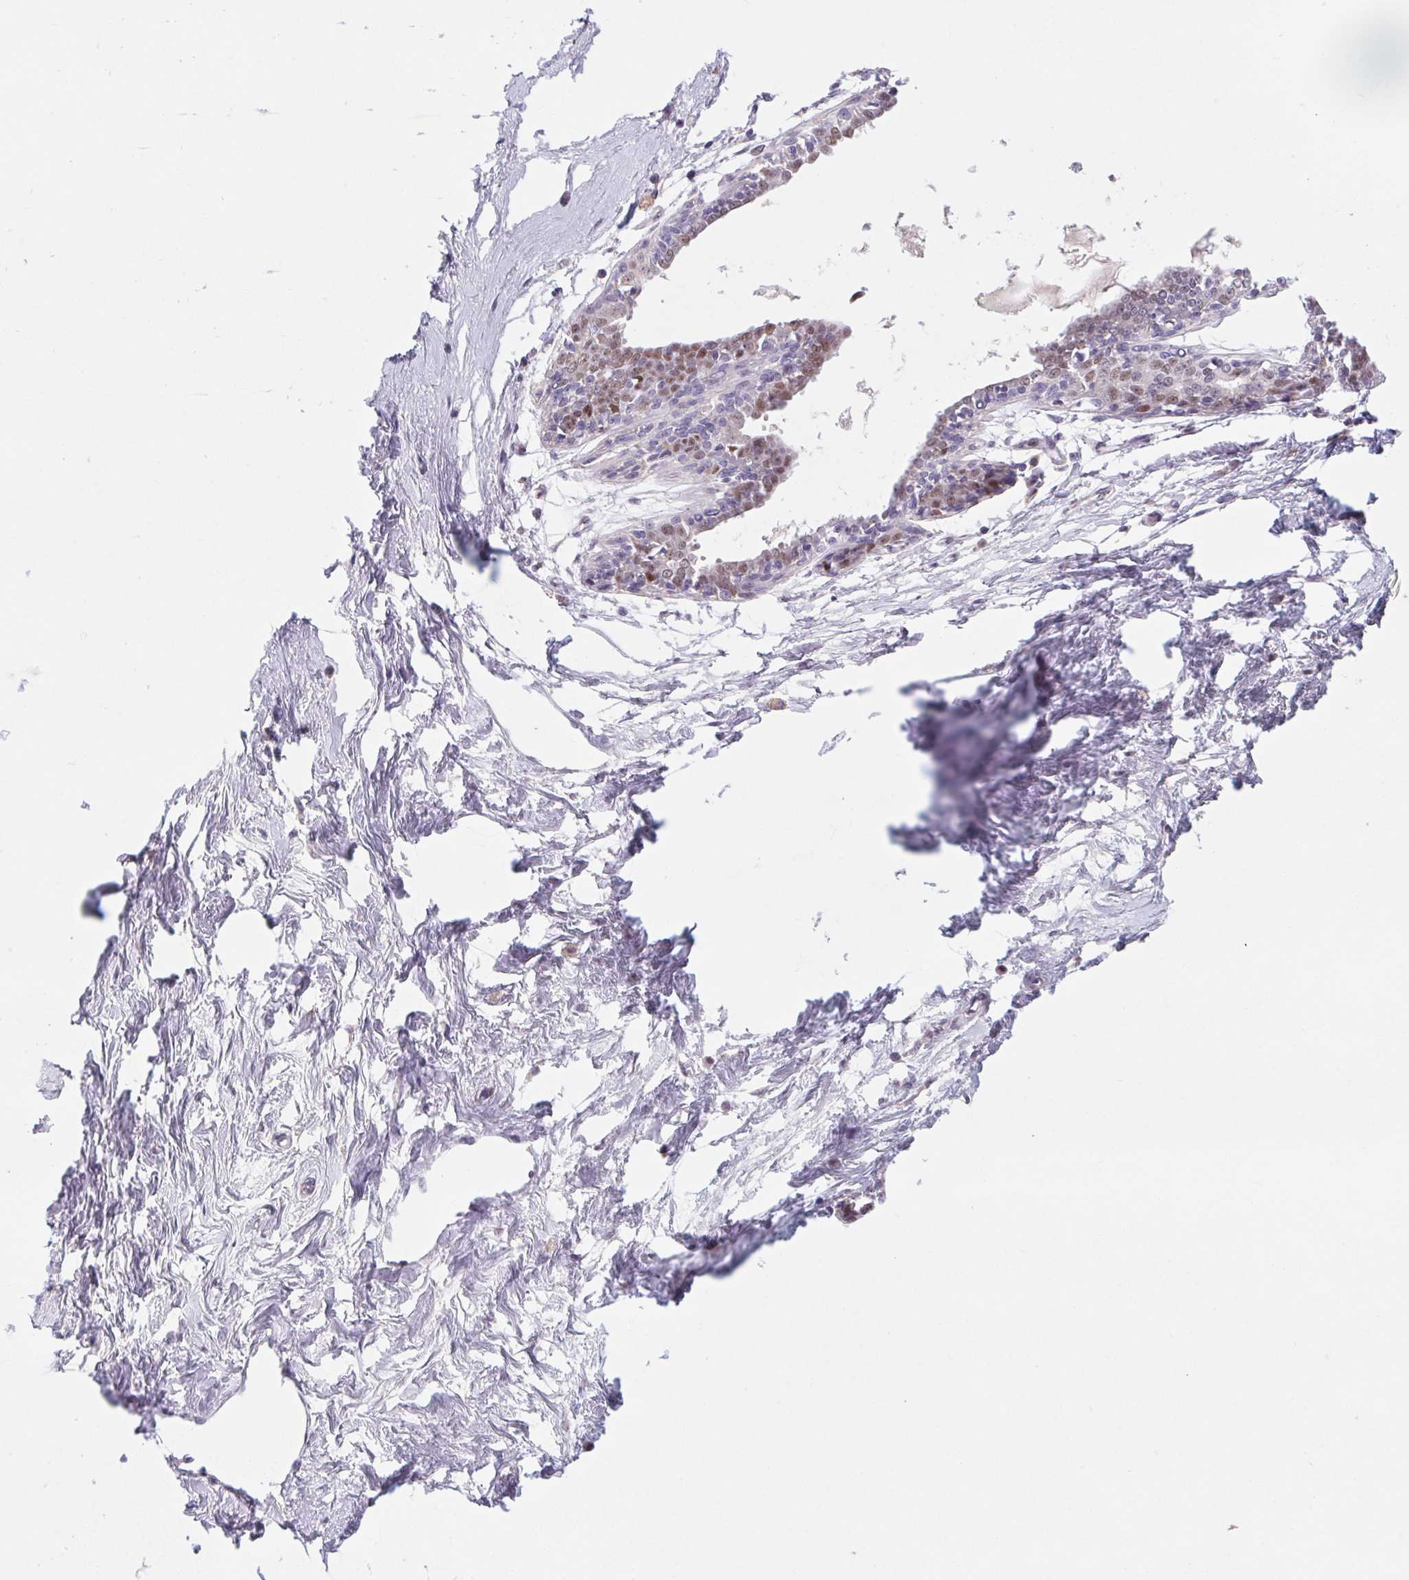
{"staining": {"intensity": "negative", "quantity": "none", "location": "none"}, "tissue": "breast", "cell_type": "Adipocytes", "image_type": "normal", "snomed": [{"axis": "morphology", "description": "Normal tissue, NOS"}, {"axis": "topography", "description": "Breast"}], "caption": "Human breast stained for a protein using immunohistochemistry (IHC) shows no positivity in adipocytes.", "gene": "DPPA5", "patient": {"sex": "female", "age": 45}}